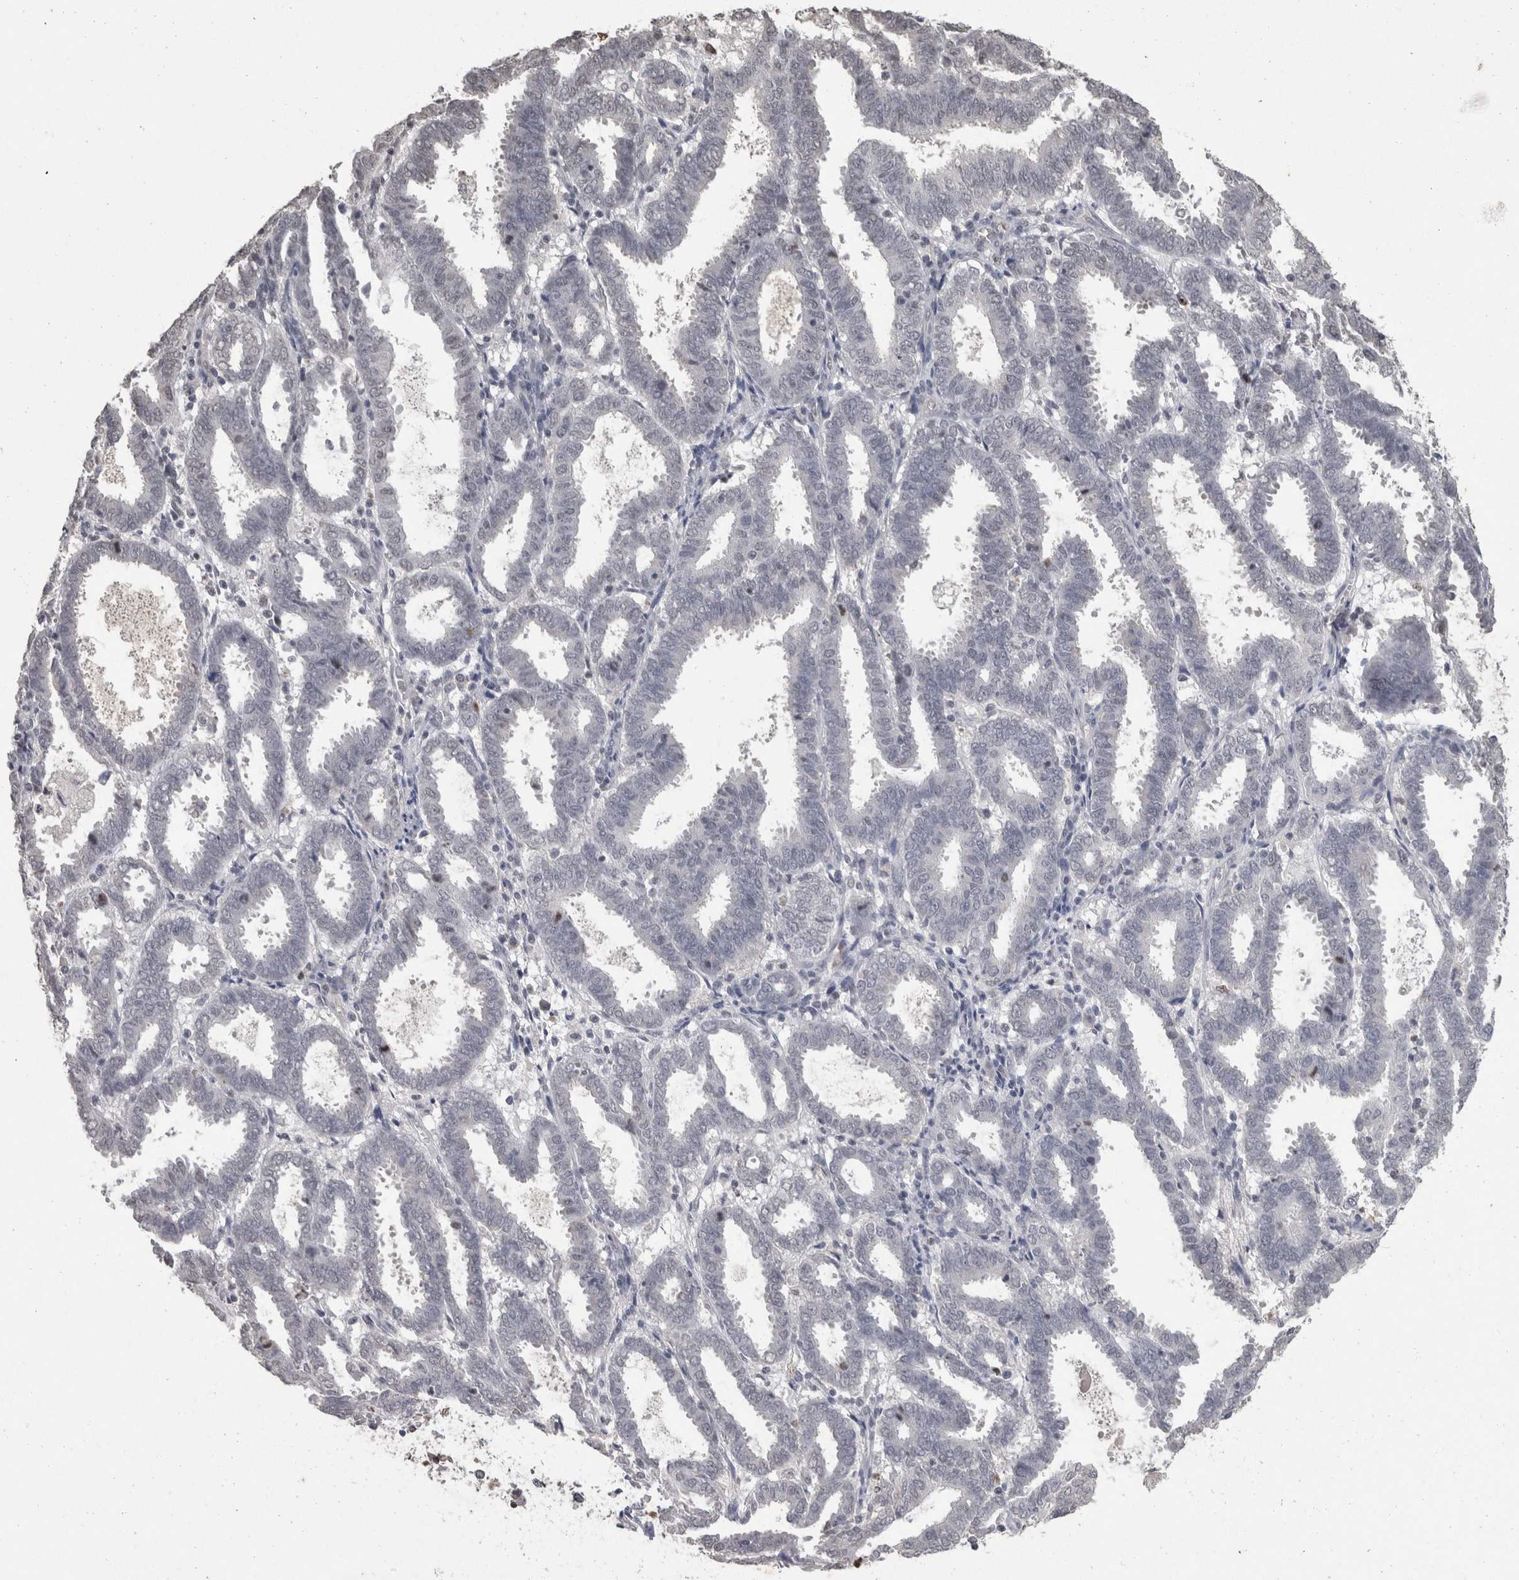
{"staining": {"intensity": "negative", "quantity": "none", "location": "none"}, "tissue": "endometrial cancer", "cell_type": "Tumor cells", "image_type": "cancer", "snomed": [{"axis": "morphology", "description": "Adenocarcinoma, NOS"}, {"axis": "topography", "description": "Uterus"}], "caption": "This is an immunohistochemistry (IHC) histopathology image of endometrial cancer (adenocarcinoma). There is no positivity in tumor cells.", "gene": "DDX17", "patient": {"sex": "female", "age": 83}}